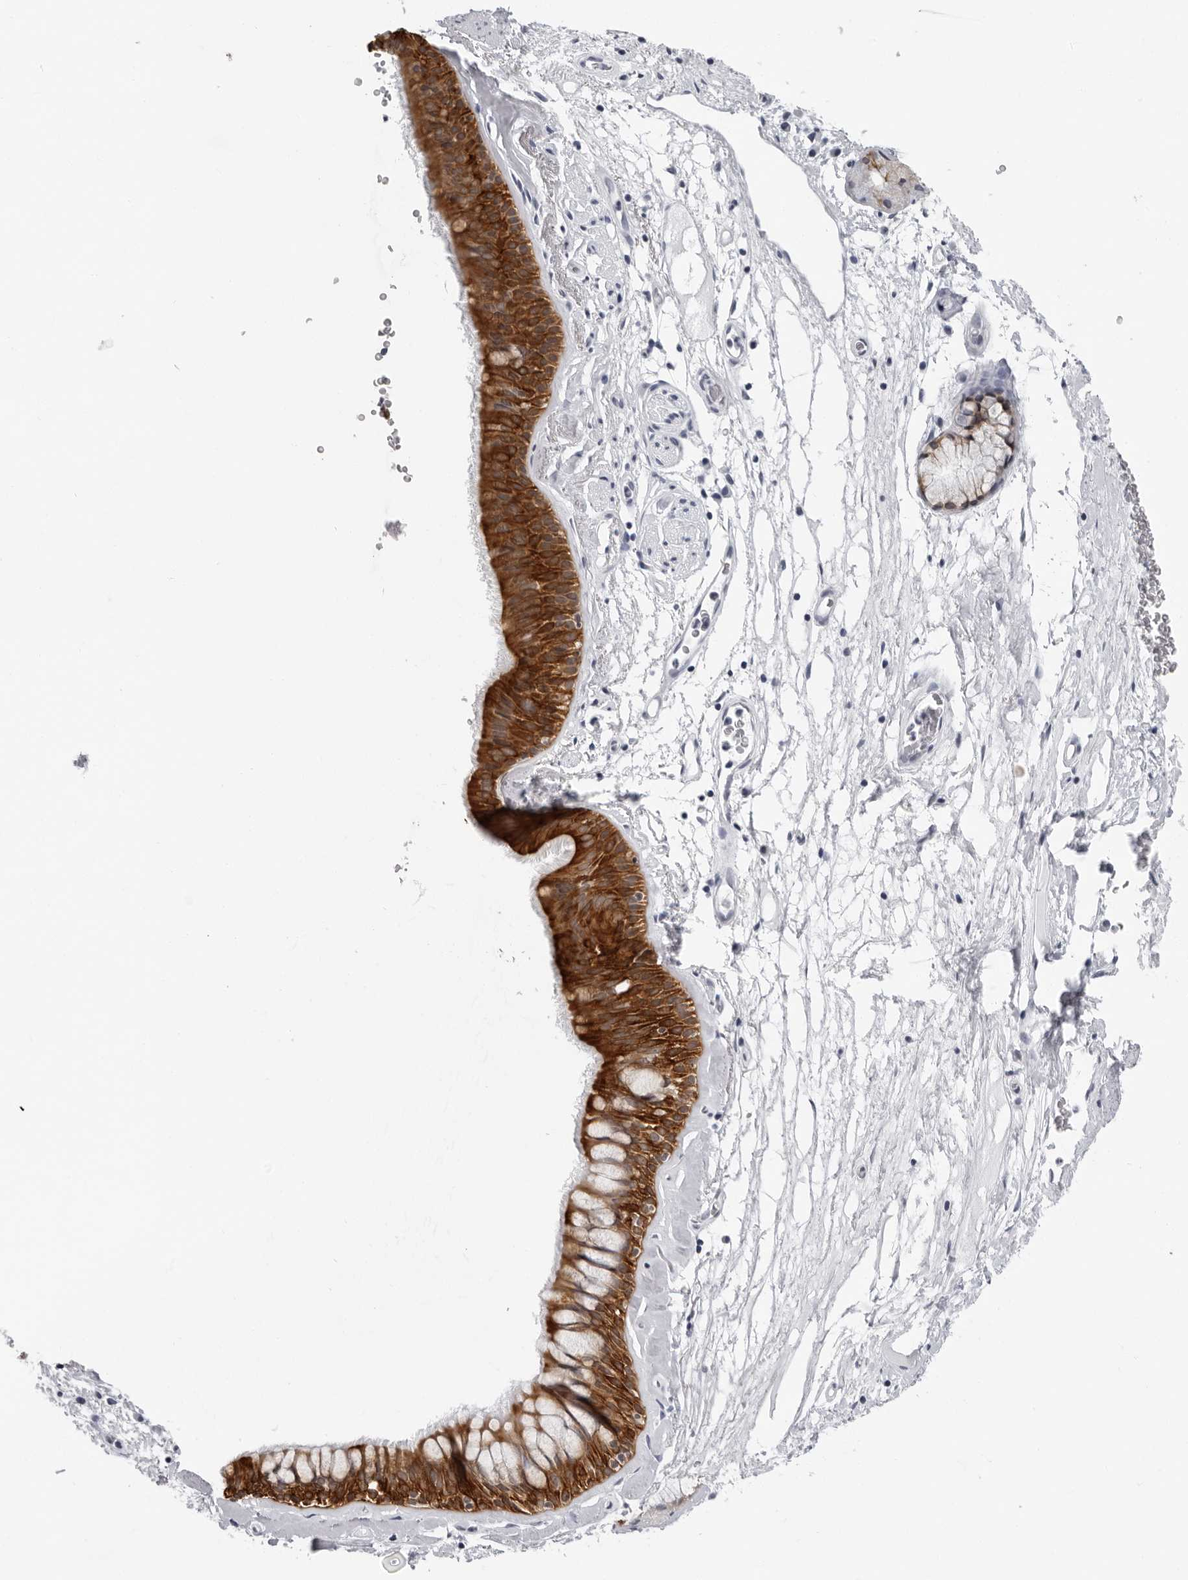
{"staining": {"intensity": "strong", "quantity": ">75%", "location": "cytoplasmic/membranous"}, "tissue": "bronchus", "cell_type": "Respiratory epithelial cells", "image_type": "normal", "snomed": [{"axis": "morphology", "description": "Normal tissue, NOS"}, {"axis": "topography", "description": "Cartilage tissue"}], "caption": "Immunohistochemical staining of benign bronchus exhibits high levels of strong cytoplasmic/membranous staining in approximately >75% of respiratory epithelial cells. The staining was performed using DAB to visualize the protein expression in brown, while the nuclei were stained in blue with hematoxylin (Magnification: 20x).", "gene": "CCDC28B", "patient": {"sex": "female", "age": 63}}